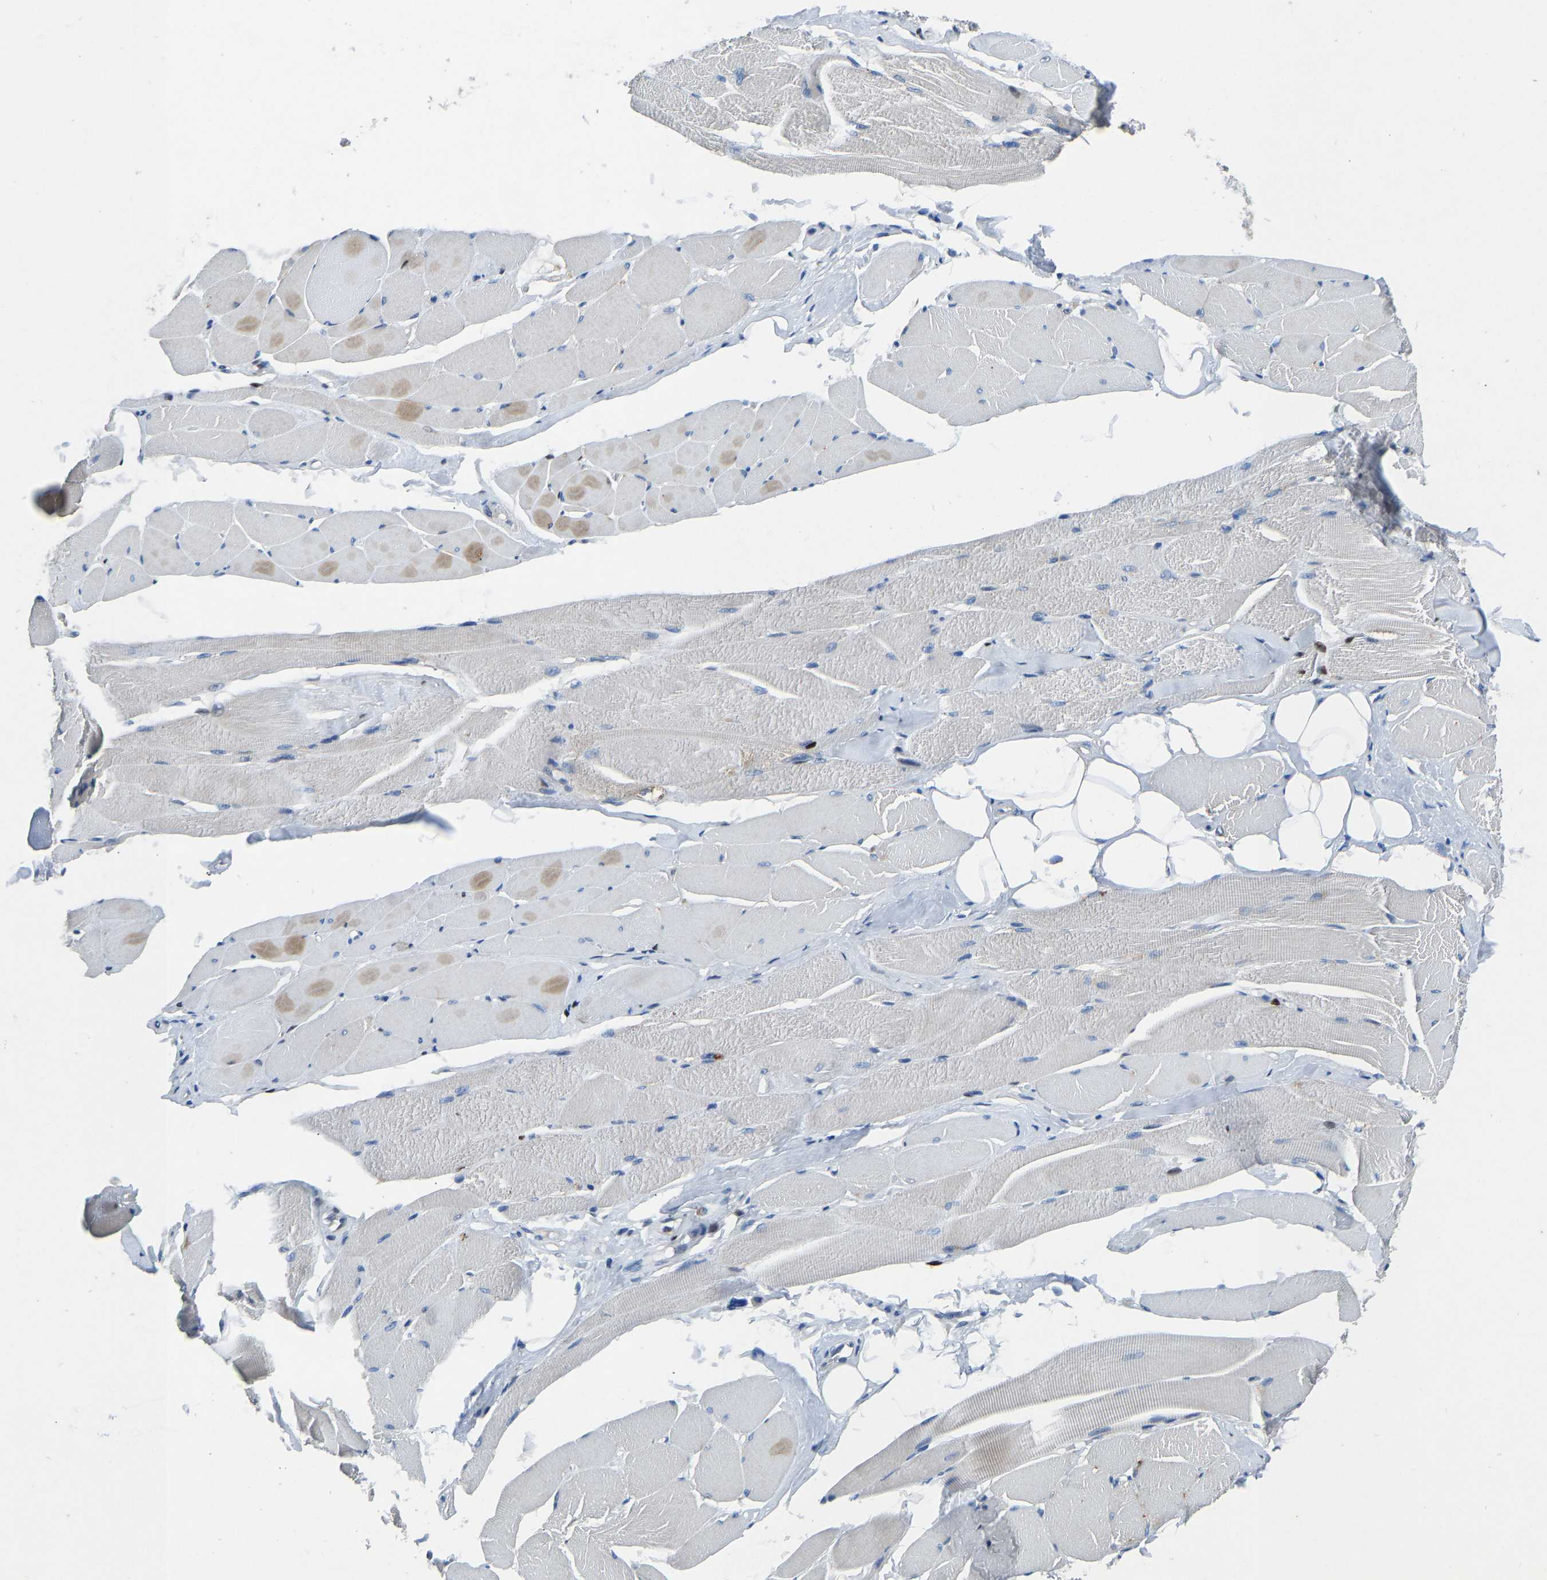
{"staining": {"intensity": "moderate", "quantity": "<25%", "location": "cytoplasmic/membranous,nuclear"}, "tissue": "skeletal muscle", "cell_type": "Myocytes", "image_type": "normal", "snomed": [{"axis": "morphology", "description": "Normal tissue, NOS"}, {"axis": "topography", "description": "Skeletal muscle"}, {"axis": "topography", "description": "Peripheral nerve tissue"}], "caption": "Immunohistochemistry (IHC) image of benign skeletal muscle stained for a protein (brown), which exhibits low levels of moderate cytoplasmic/membranous,nuclear staining in about <25% of myocytes.", "gene": "EGR1", "patient": {"sex": "female", "age": 84}}